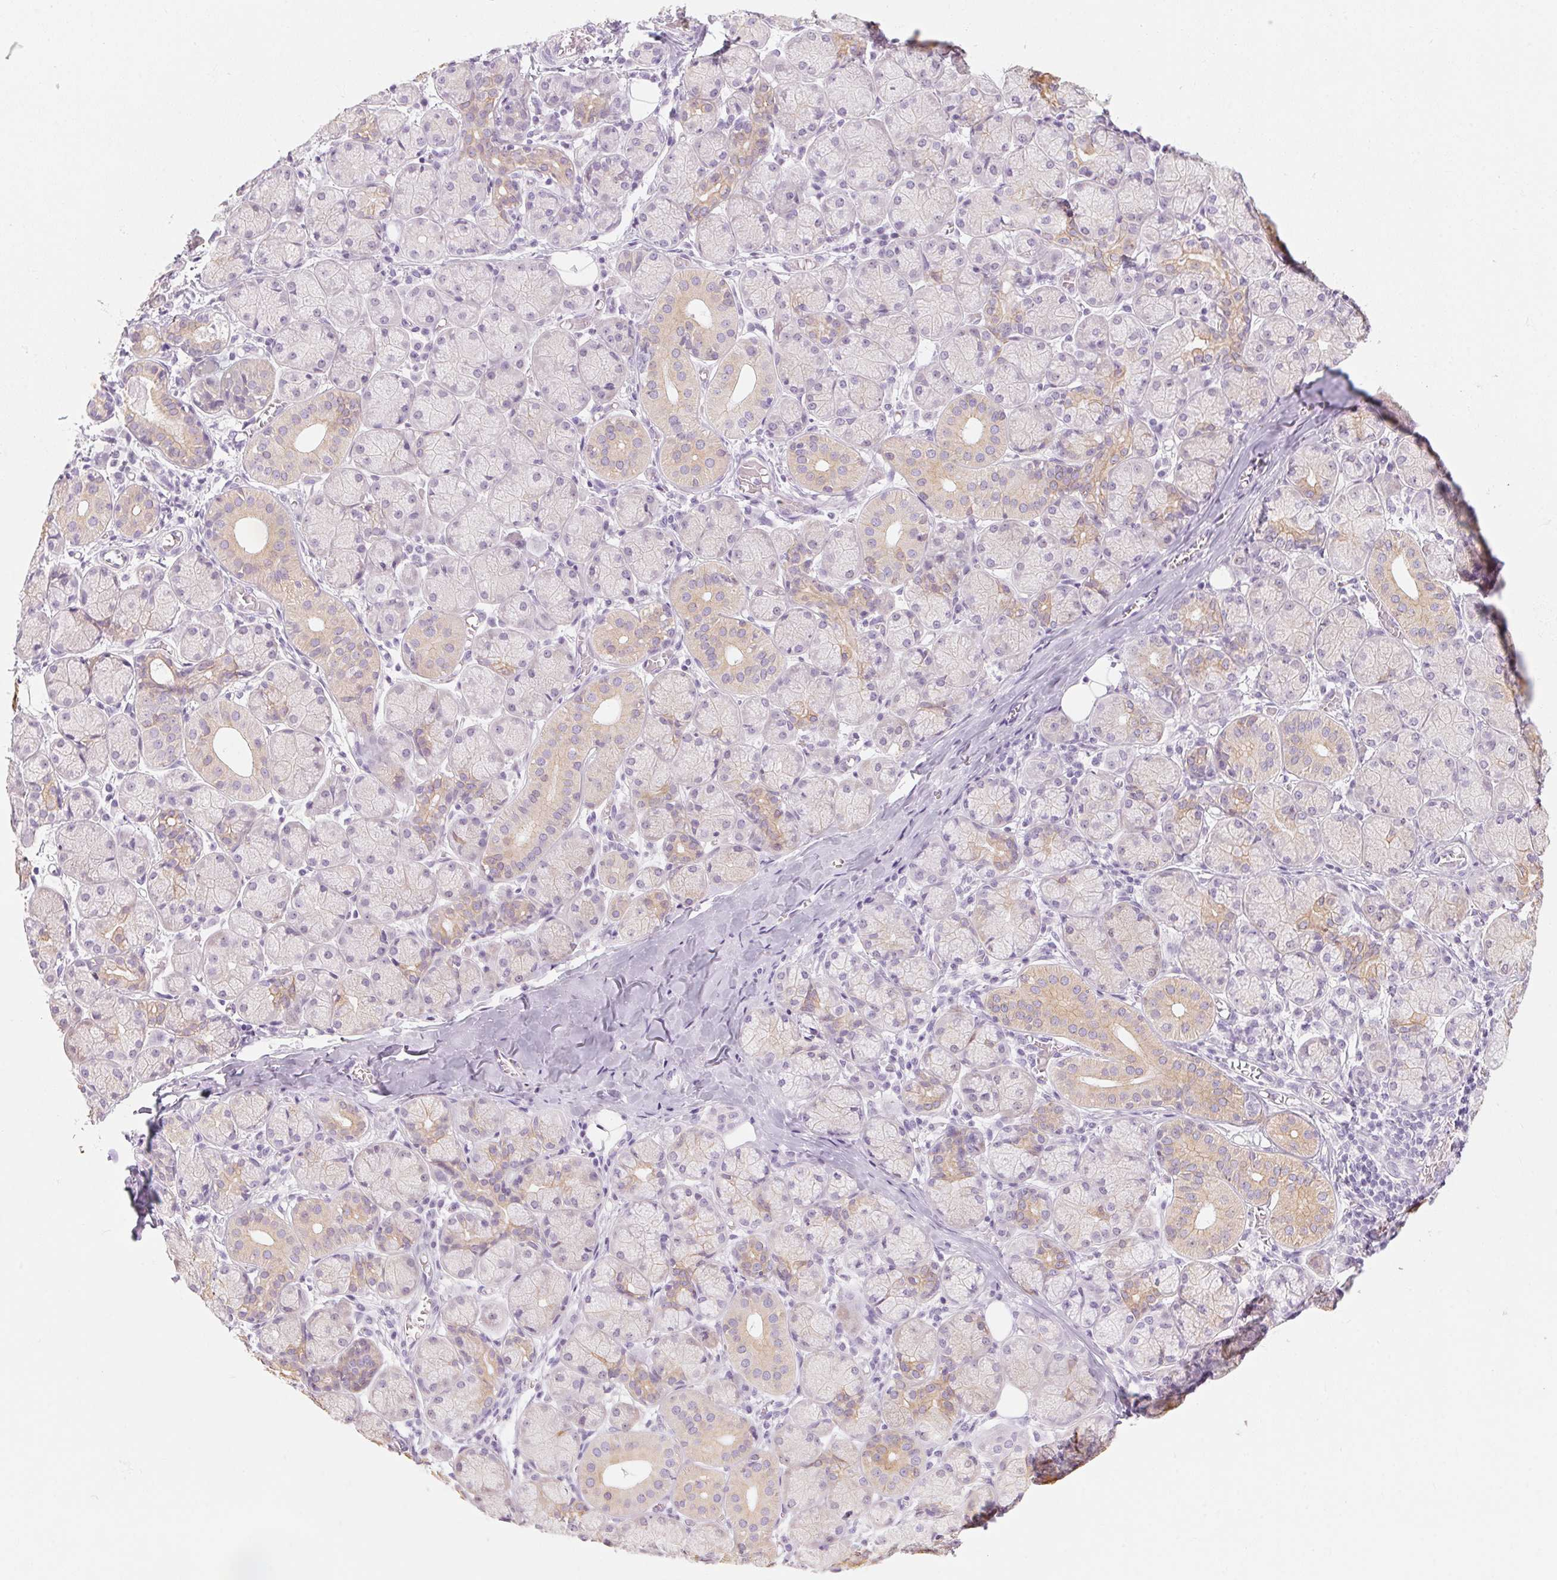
{"staining": {"intensity": "weak", "quantity": "25%-75%", "location": "cytoplasmic/membranous"}, "tissue": "salivary gland", "cell_type": "Glandular cells", "image_type": "normal", "snomed": [{"axis": "morphology", "description": "Normal tissue, NOS"}, {"axis": "topography", "description": "Salivary gland"}, {"axis": "topography", "description": "Peripheral nerve tissue"}], "caption": "This is an image of immunohistochemistry staining of normal salivary gland, which shows weak staining in the cytoplasmic/membranous of glandular cells.", "gene": "RPTN", "patient": {"sex": "female", "age": 24}}